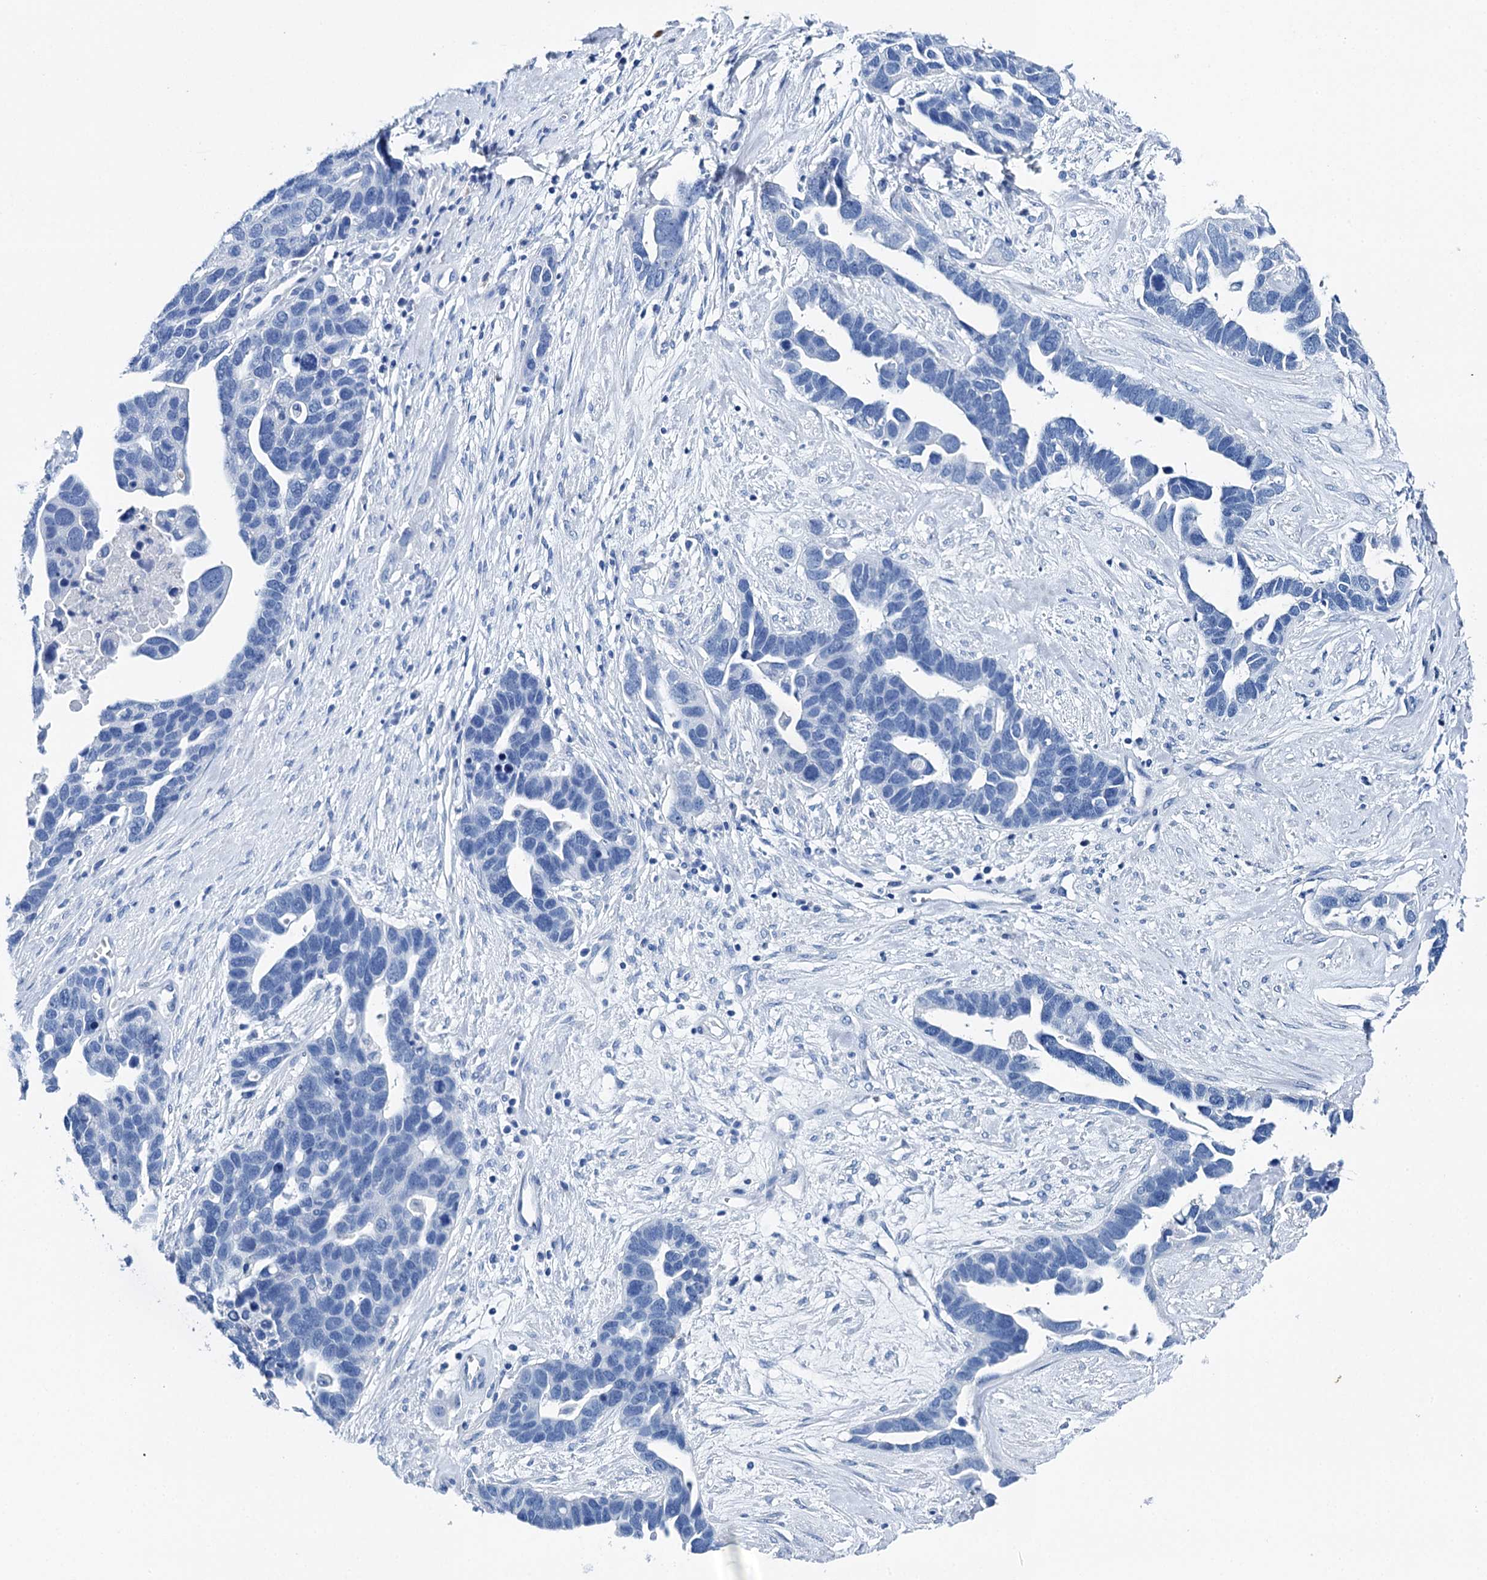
{"staining": {"intensity": "negative", "quantity": "none", "location": "none"}, "tissue": "ovarian cancer", "cell_type": "Tumor cells", "image_type": "cancer", "snomed": [{"axis": "morphology", "description": "Cystadenocarcinoma, serous, NOS"}, {"axis": "topography", "description": "Ovary"}], "caption": "Tumor cells show no significant protein positivity in ovarian cancer (serous cystadenocarcinoma). Nuclei are stained in blue.", "gene": "BRINP1", "patient": {"sex": "female", "age": 54}}